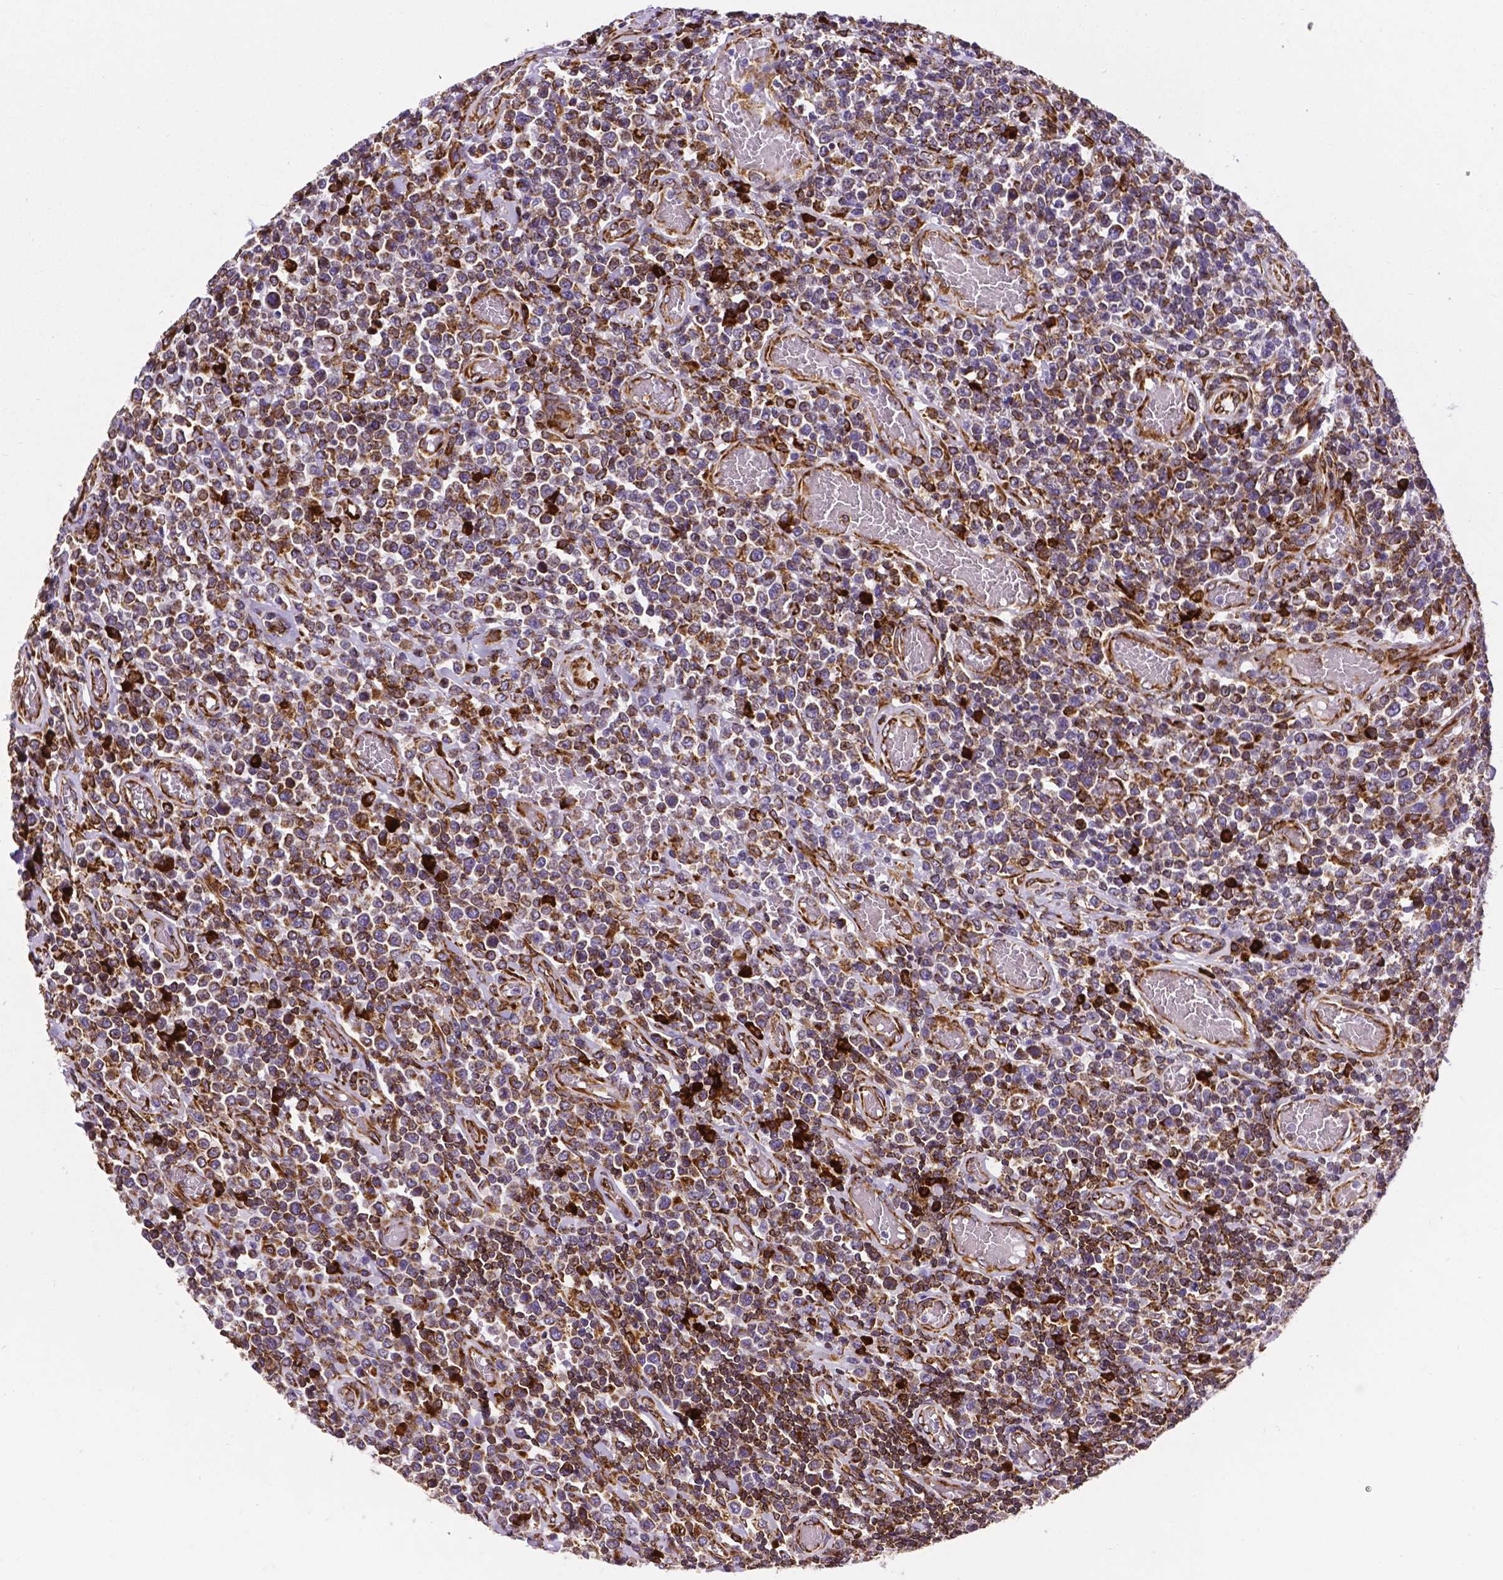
{"staining": {"intensity": "strong", "quantity": "25%-75%", "location": "cytoplasmic/membranous"}, "tissue": "lymphoma", "cell_type": "Tumor cells", "image_type": "cancer", "snomed": [{"axis": "morphology", "description": "Malignant lymphoma, non-Hodgkin's type, High grade"}, {"axis": "topography", "description": "Soft tissue"}], "caption": "Immunohistochemistry (IHC) of lymphoma displays high levels of strong cytoplasmic/membranous expression in approximately 25%-75% of tumor cells. (Brightfield microscopy of DAB IHC at high magnification).", "gene": "MTDH", "patient": {"sex": "female", "age": 56}}